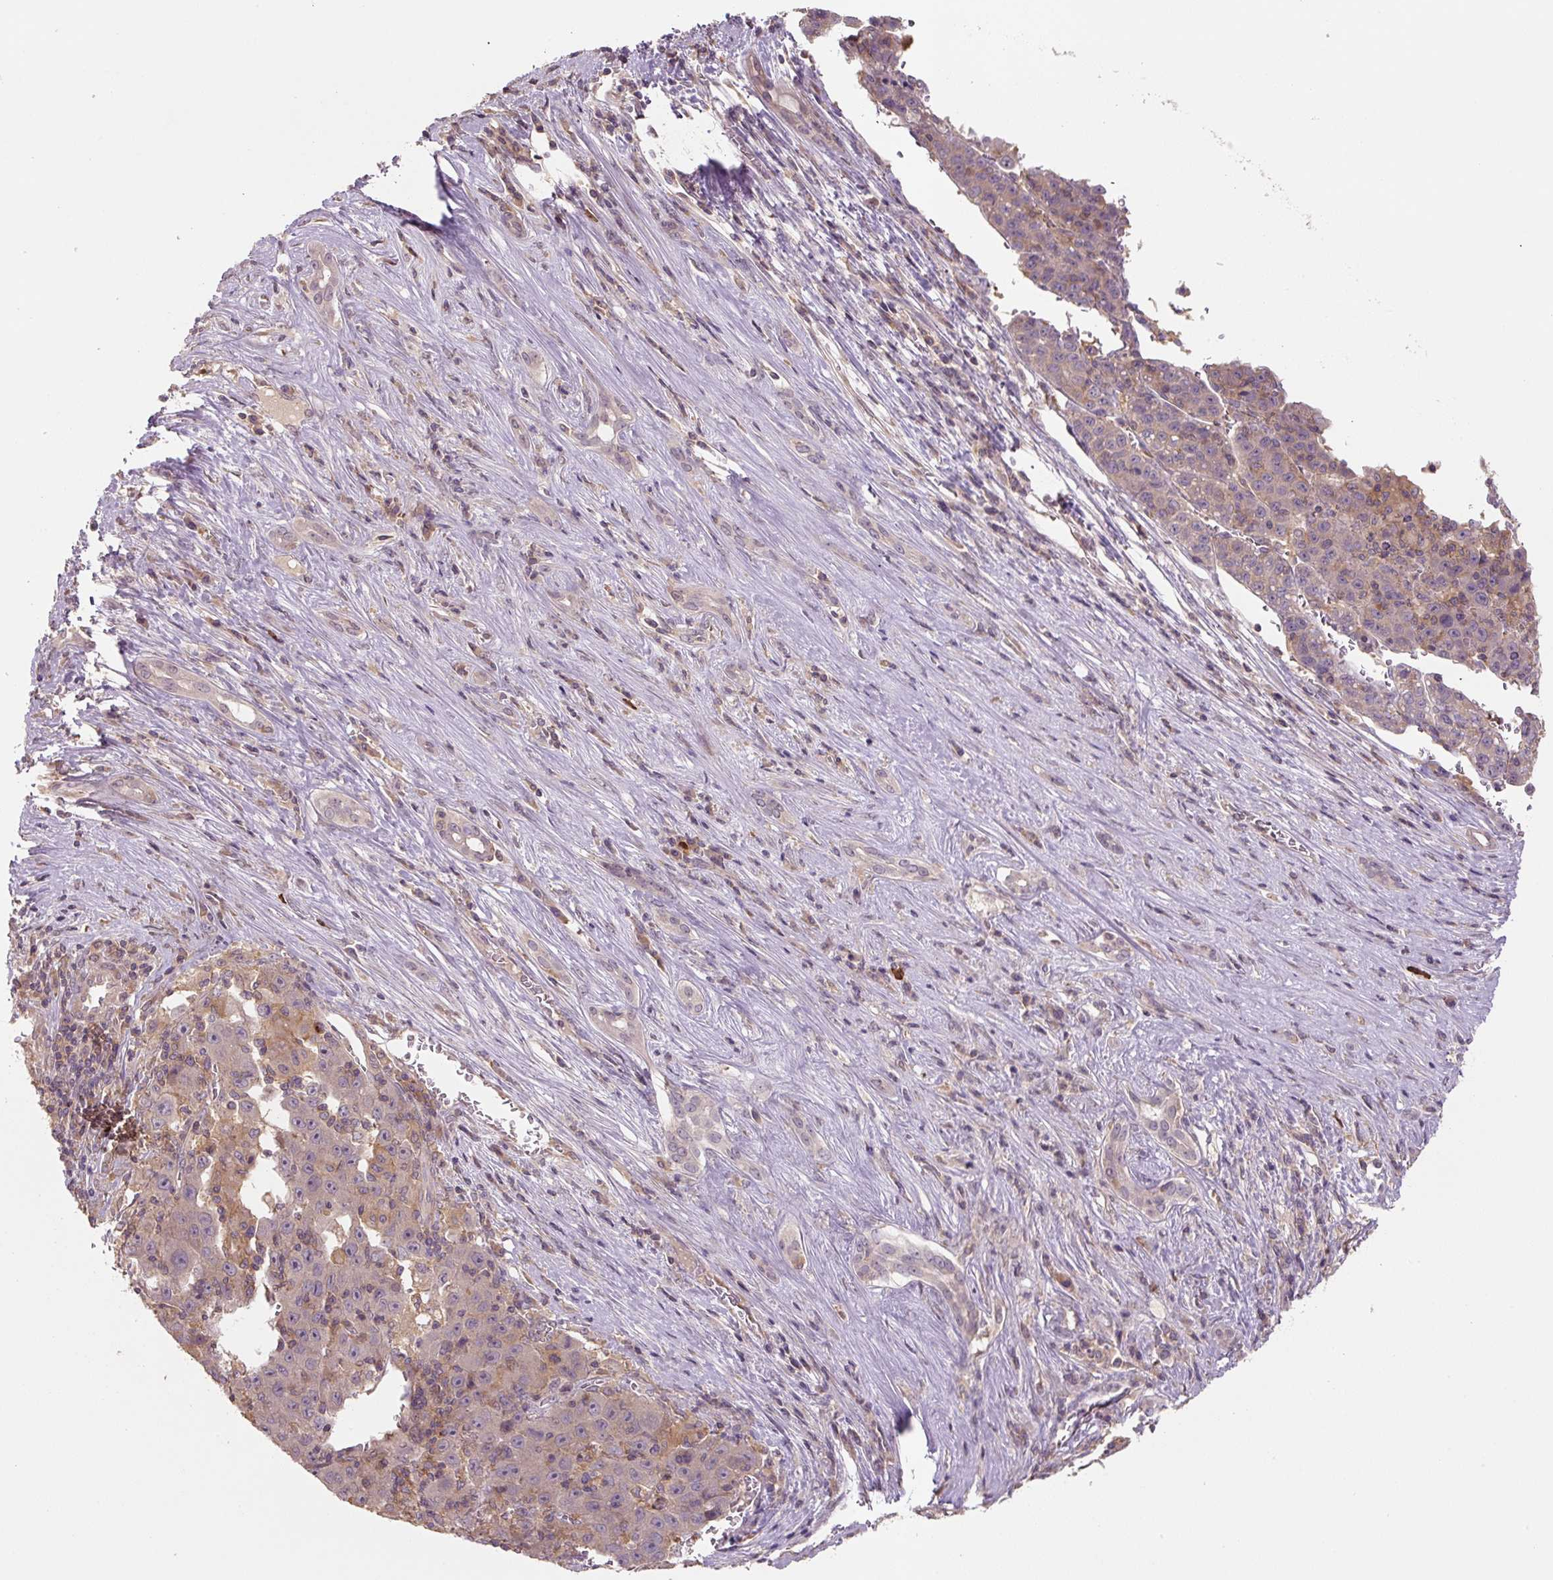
{"staining": {"intensity": "weak", "quantity": "<25%", "location": "cytoplasmic/membranous"}, "tissue": "liver cancer", "cell_type": "Tumor cells", "image_type": "cancer", "snomed": [{"axis": "morphology", "description": "Carcinoma, Hepatocellular, NOS"}, {"axis": "topography", "description": "Liver"}], "caption": "High magnification brightfield microscopy of liver cancer (hepatocellular carcinoma) stained with DAB (3,3'-diaminobenzidine) (brown) and counterstained with hematoxylin (blue): tumor cells show no significant expression.", "gene": "C2orf73", "patient": {"sex": "female", "age": 53}}